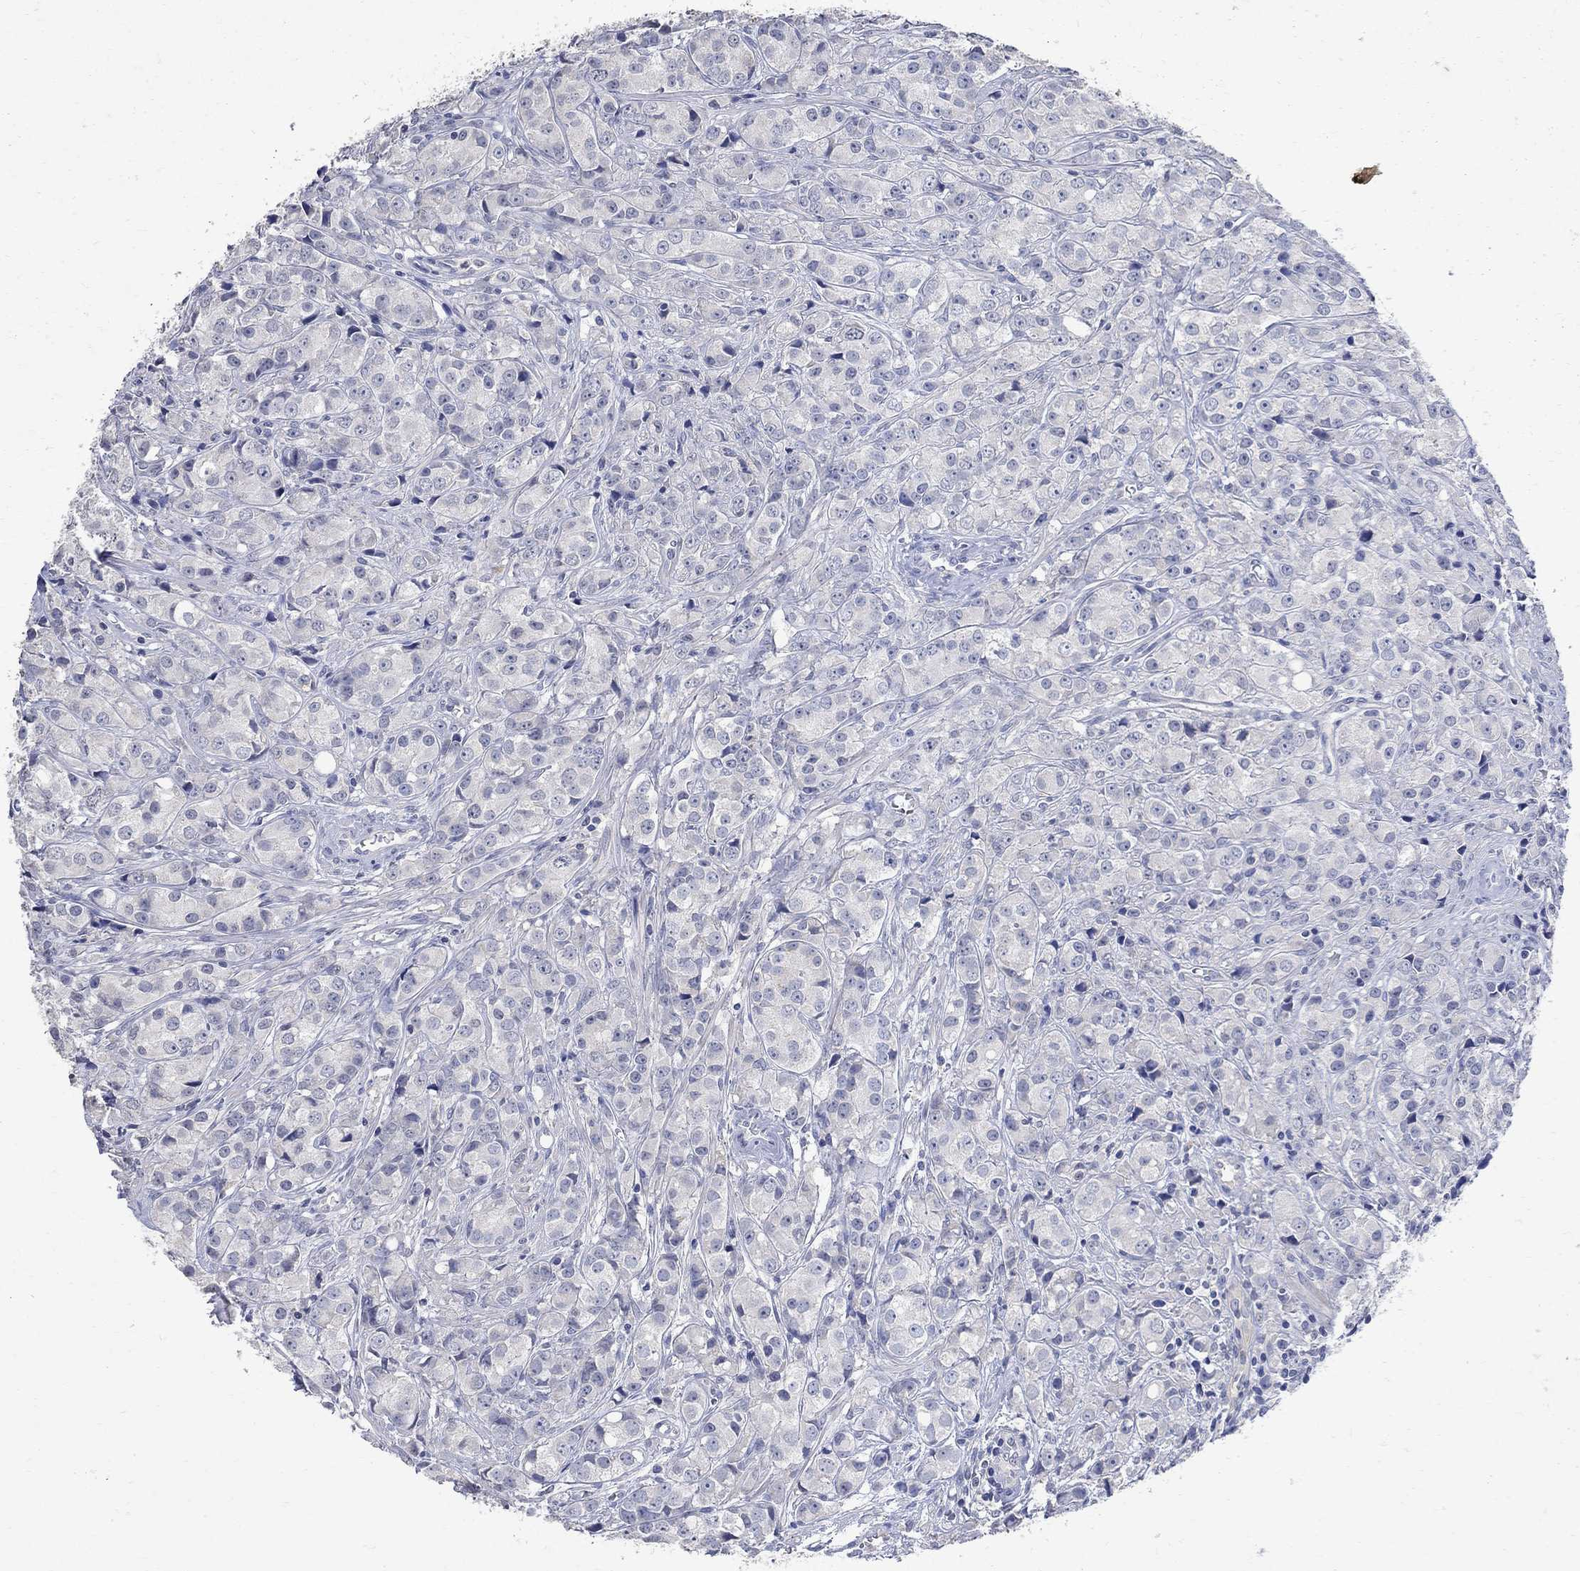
{"staining": {"intensity": "negative", "quantity": "none", "location": "none"}, "tissue": "prostate cancer", "cell_type": "Tumor cells", "image_type": "cancer", "snomed": [{"axis": "morphology", "description": "Adenocarcinoma, Medium grade"}, {"axis": "topography", "description": "Prostate"}], "caption": "High magnification brightfield microscopy of prostate cancer (medium-grade adenocarcinoma) stained with DAB (brown) and counterstained with hematoxylin (blue): tumor cells show no significant positivity.", "gene": "TMEM169", "patient": {"sex": "male", "age": 74}}